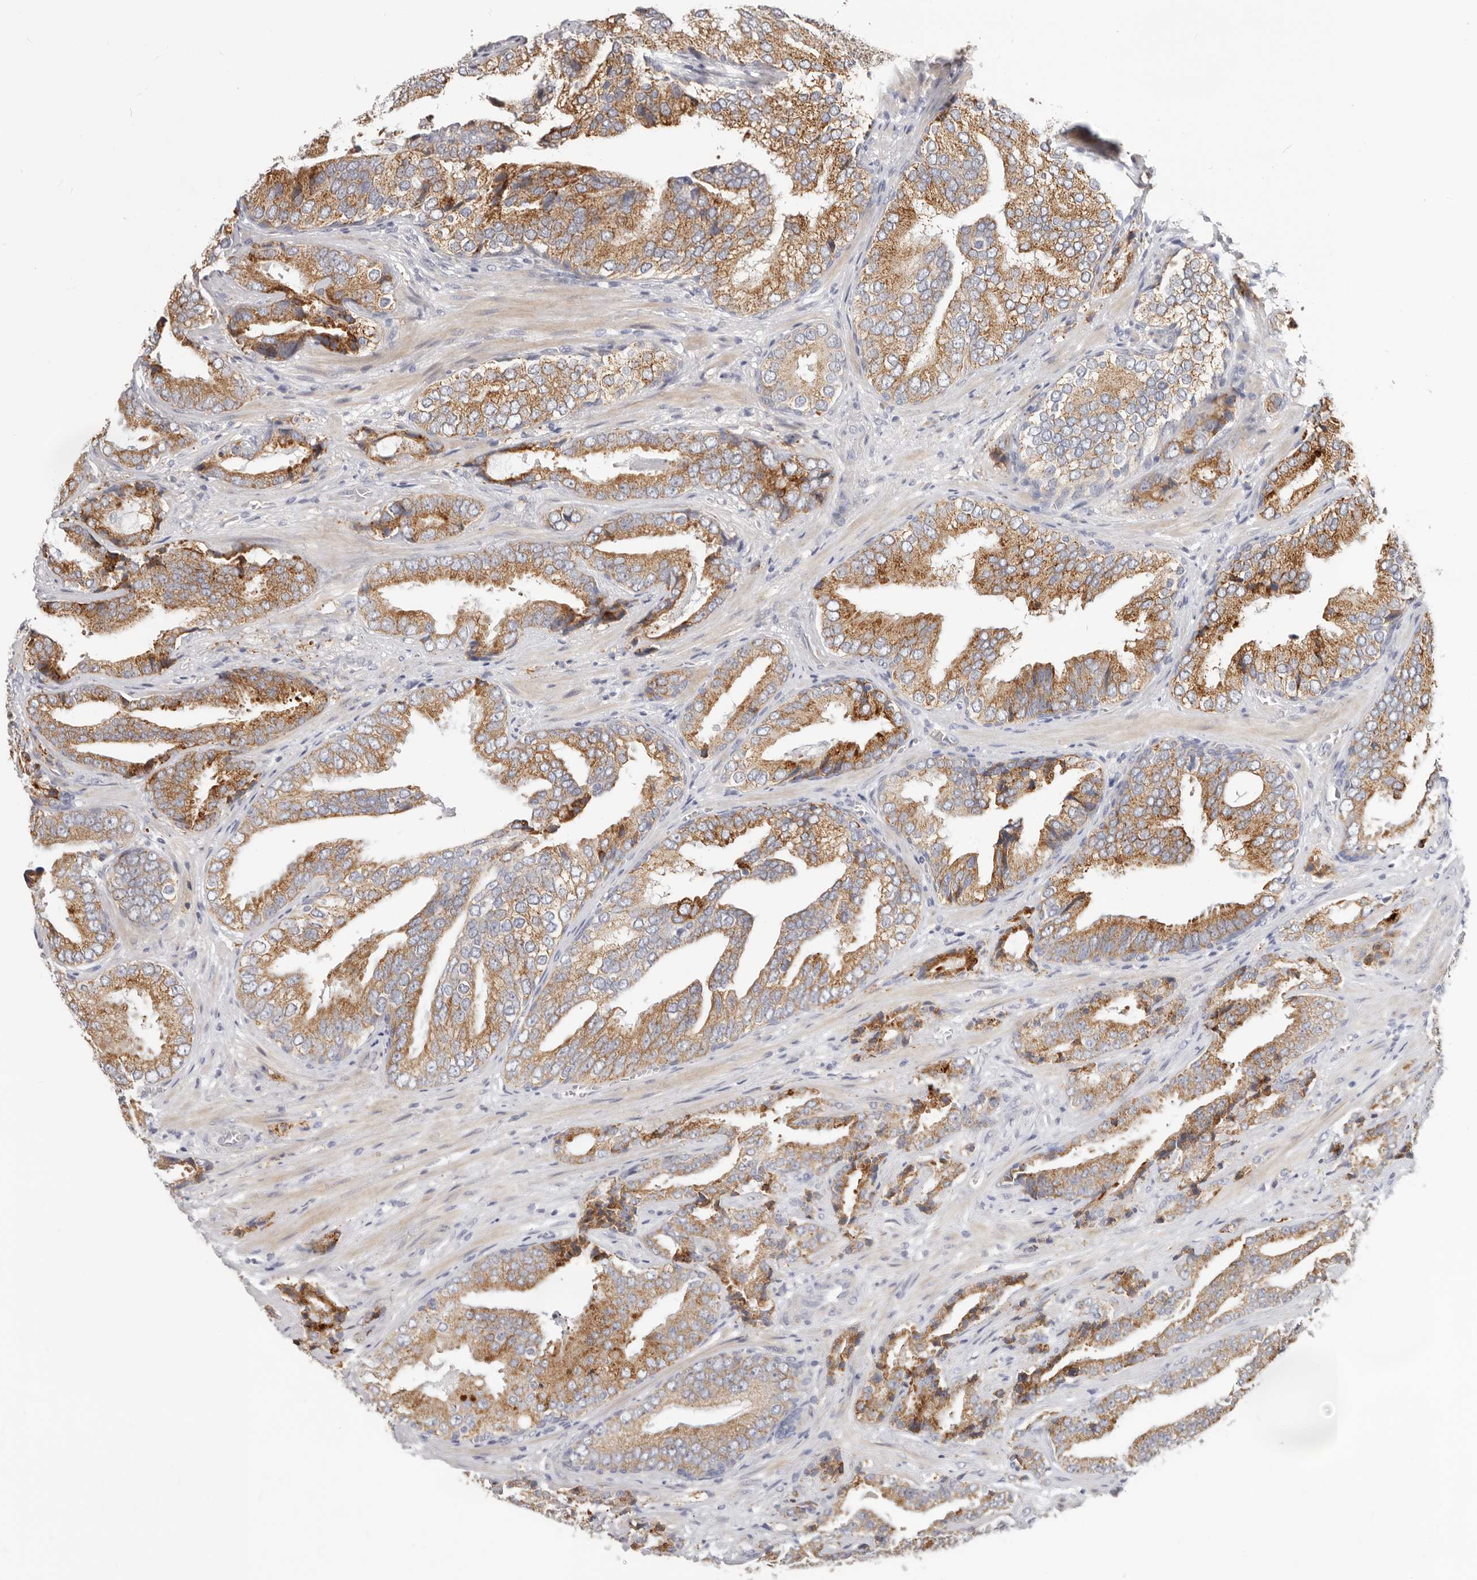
{"staining": {"intensity": "moderate", "quantity": ">75%", "location": "cytoplasmic/membranous"}, "tissue": "prostate cancer", "cell_type": "Tumor cells", "image_type": "cancer", "snomed": [{"axis": "morphology", "description": "Adenocarcinoma, Low grade"}, {"axis": "topography", "description": "Prostate"}], "caption": "Prostate cancer (low-grade adenocarcinoma) was stained to show a protein in brown. There is medium levels of moderate cytoplasmic/membranous expression in about >75% of tumor cells.", "gene": "TFB2M", "patient": {"sex": "male", "age": 67}}